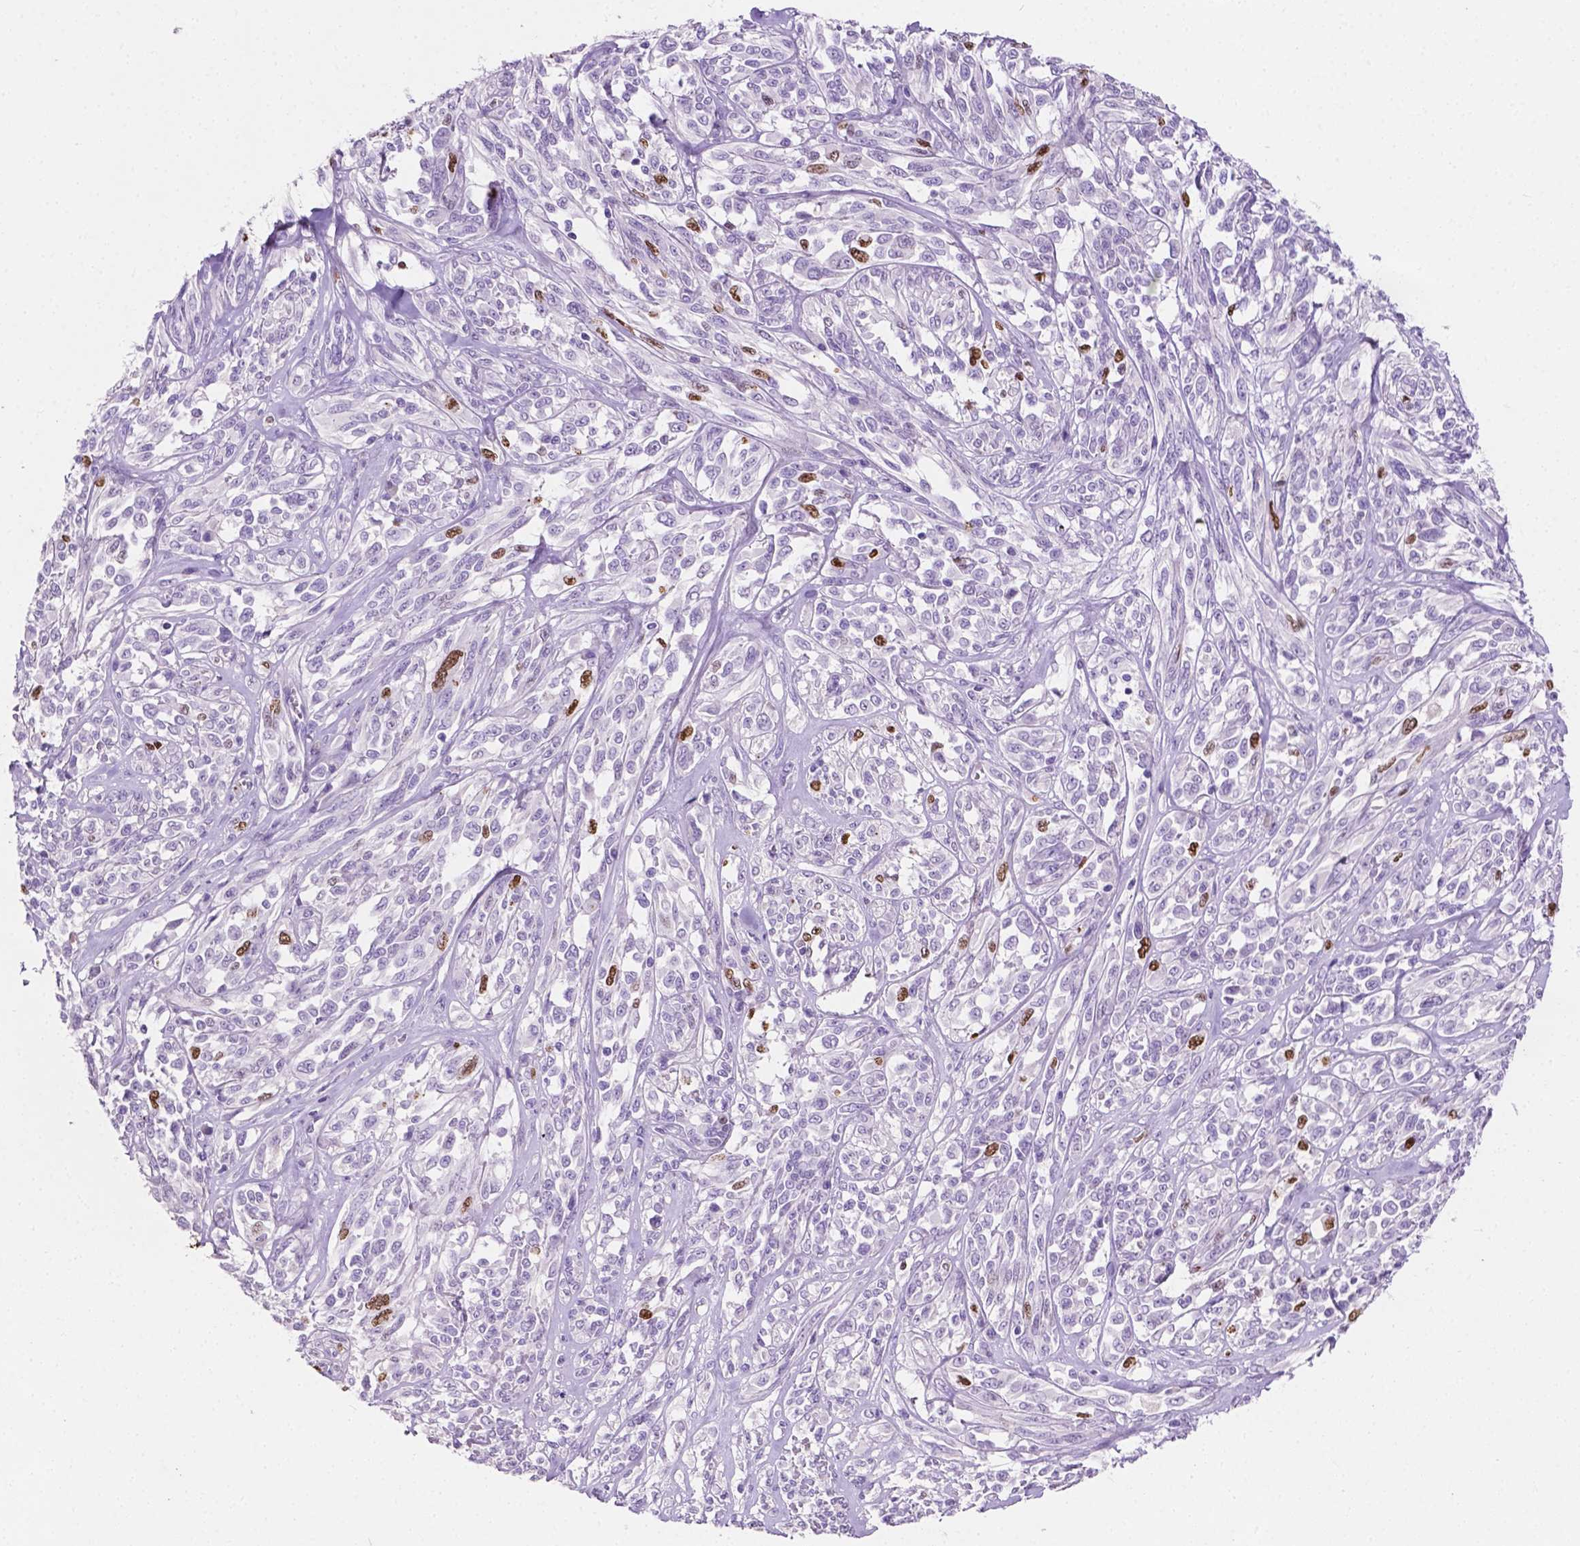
{"staining": {"intensity": "moderate", "quantity": "<25%", "location": "nuclear"}, "tissue": "melanoma", "cell_type": "Tumor cells", "image_type": "cancer", "snomed": [{"axis": "morphology", "description": "Malignant melanoma, NOS"}, {"axis": "topography", "description": "Skin"}], "caption": "An immunohistochemistry histopathology image of tumor tissue is shown. Protein staining in brown shows moderate nuclear positivity in malignant melanoma within tumor cells.", "gene": "SIAH2", "patient": {"sex": "female", "age": 91}}